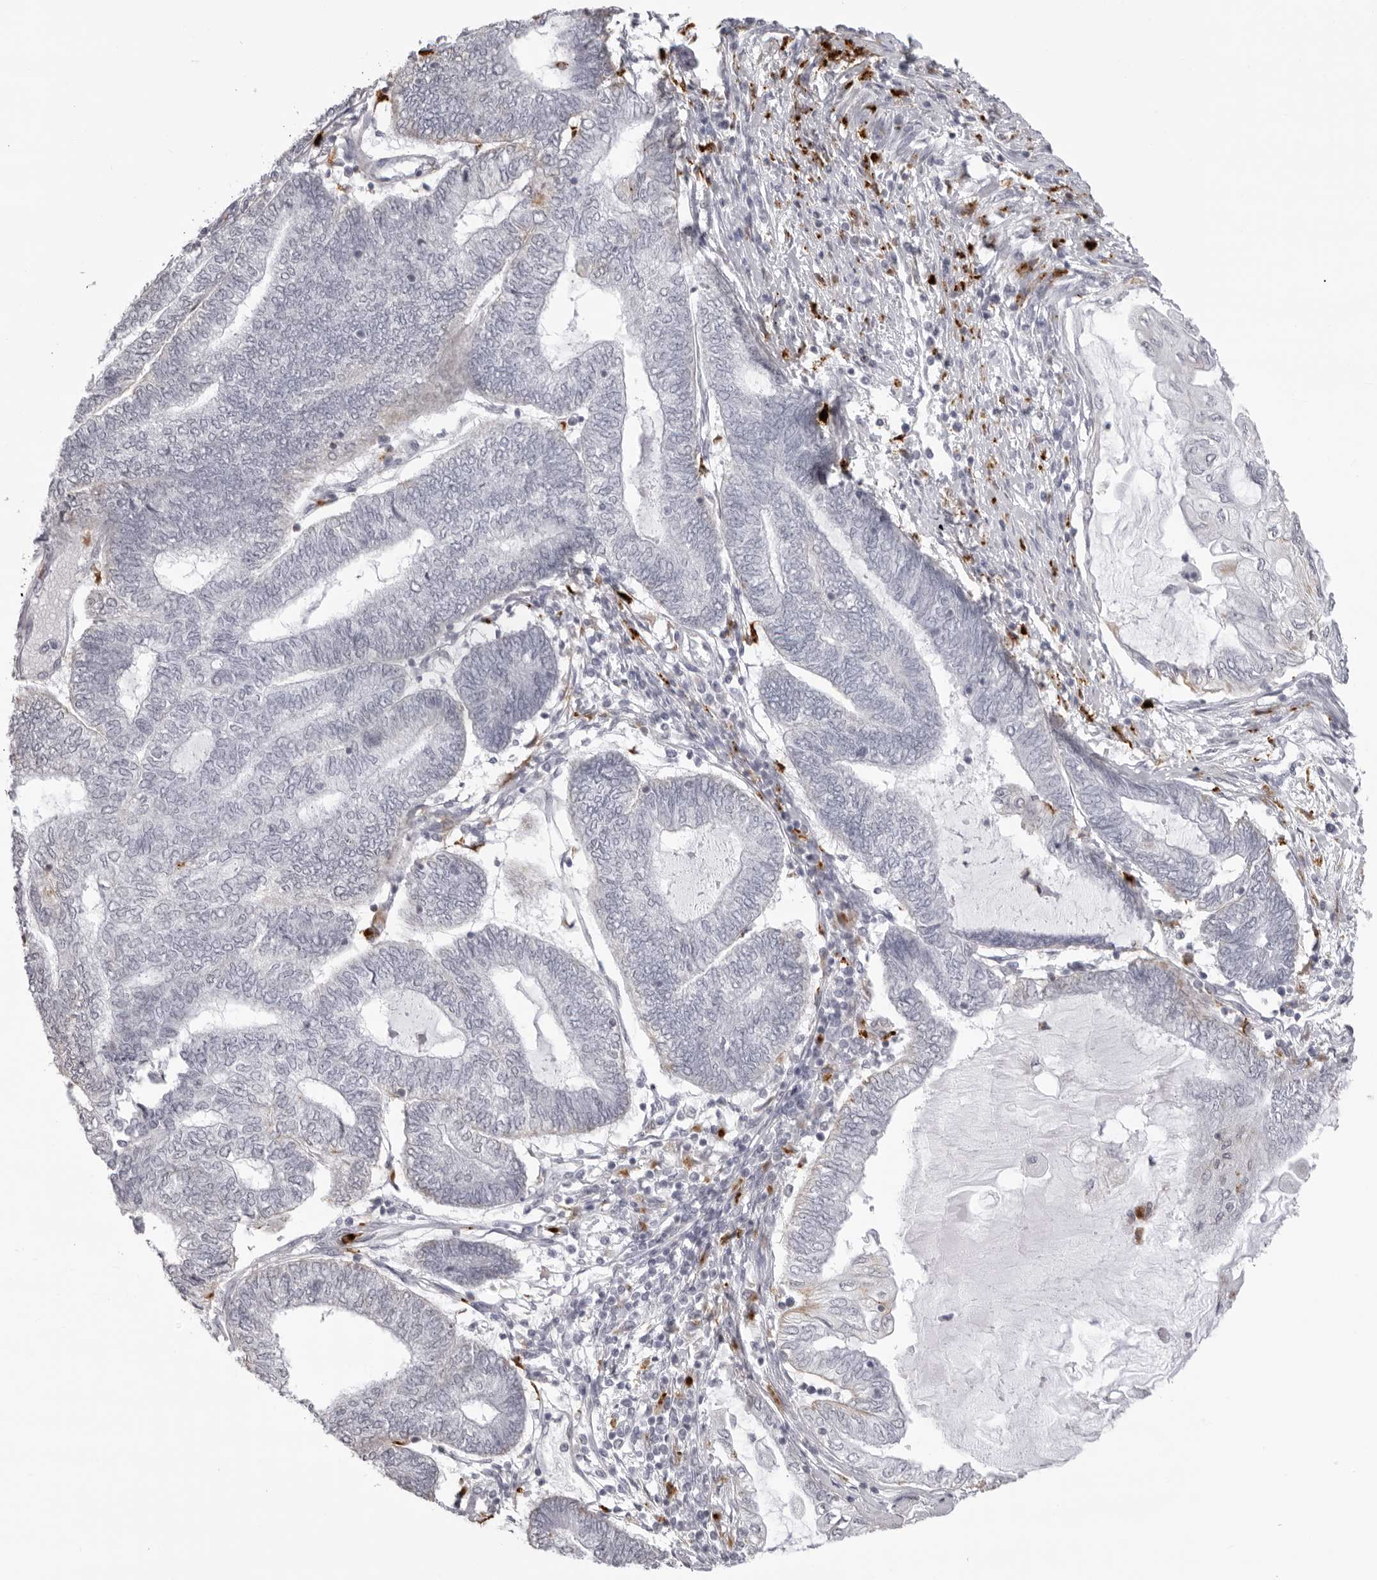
{"staining": {"intensity": "negative", "quantity": "none", "location": "none"}, "tissue": "endometrial cancer", "cell_type": "Tumor cells", "image_type": "cancer", "snomed": [{"axis": "morphology", "description": "Adenocarcinoma, NOS"}, {"axis": "topography", "description": "Uterus"}, {"axis": "topography", "description": "Endometrium"}], "caption": "Immunohistochemistry histopathology image of human endometrial cancer (adenocarcinoma) stained for a protein (brown), which reveals no positivity in tumor cells.", "gene": "IL25", "patient": {"sex": "female", "age": 70}}